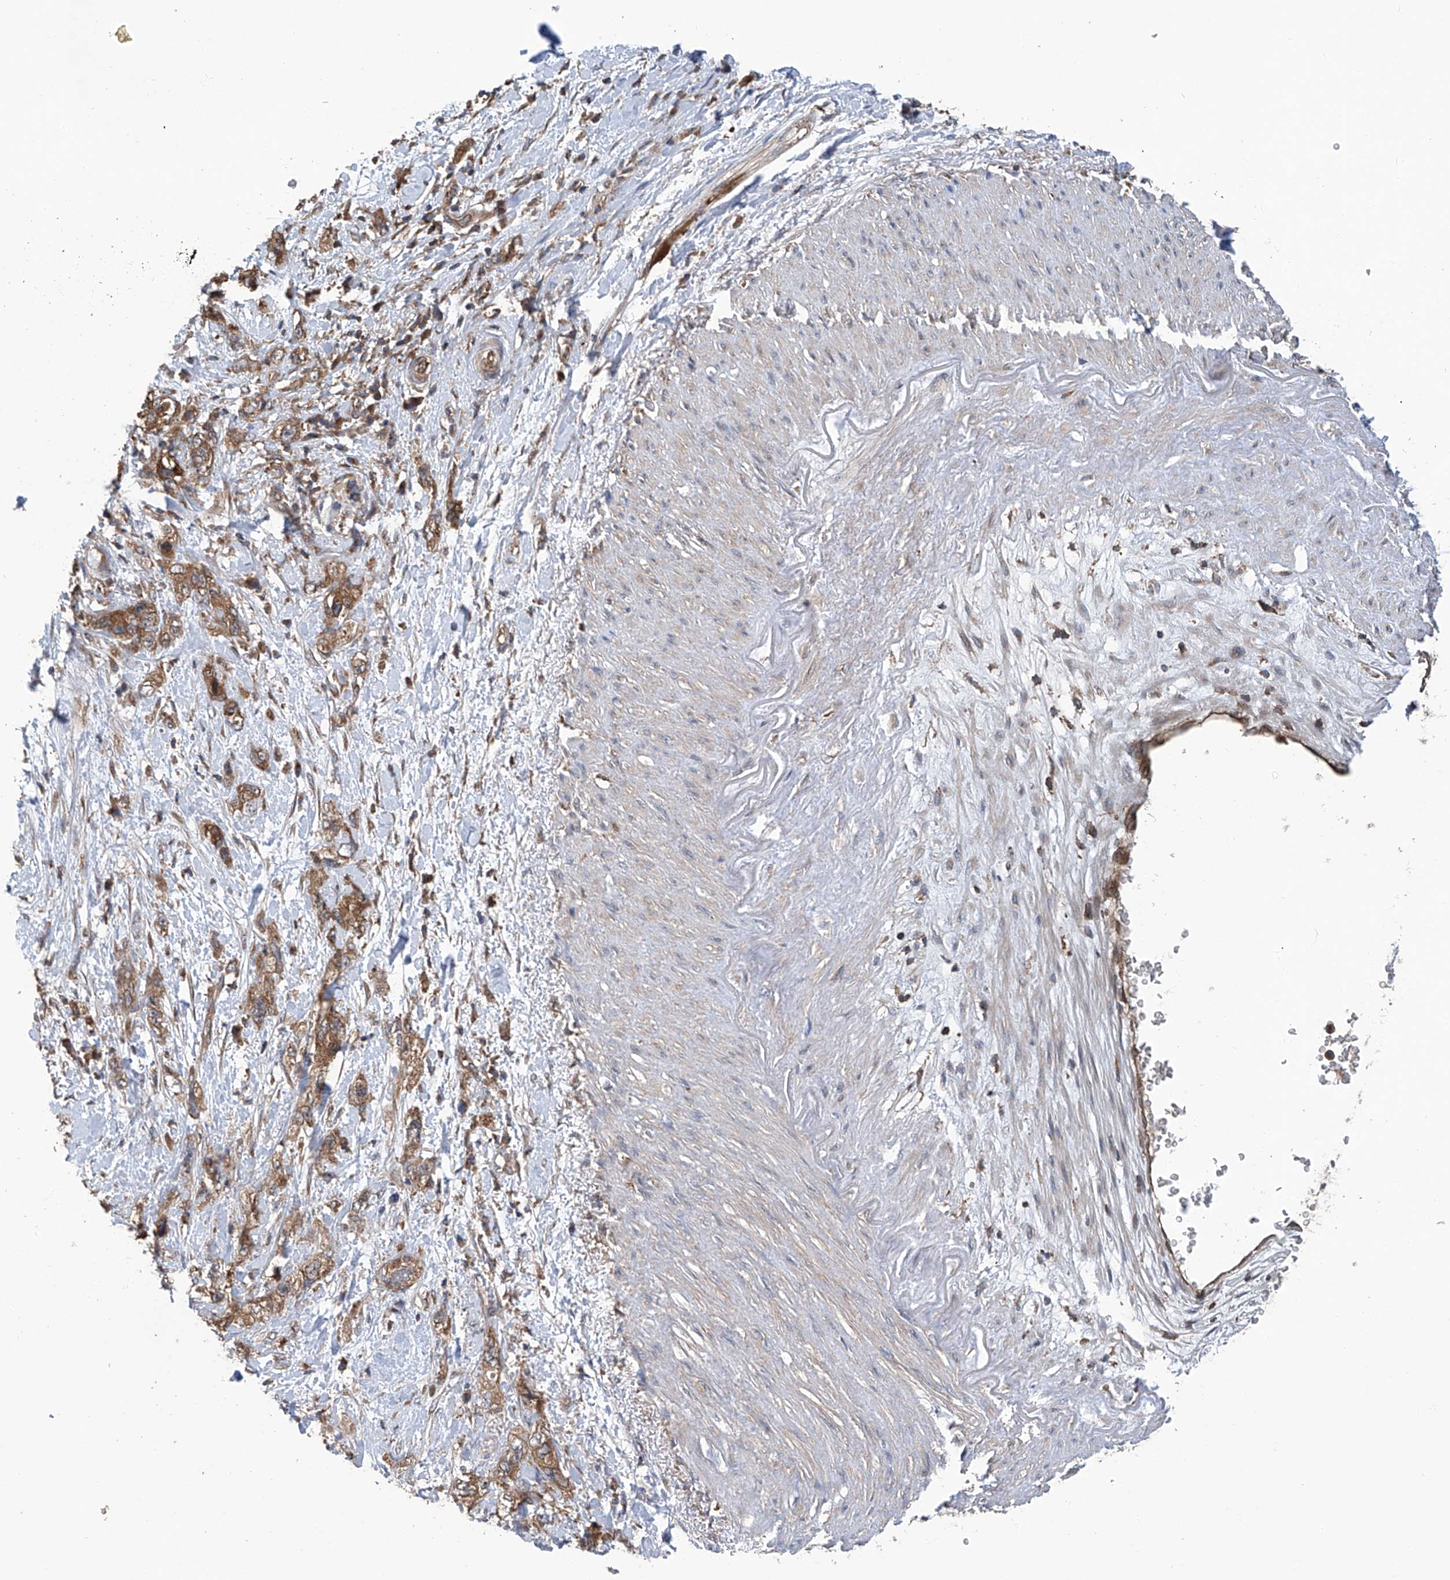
{"staining": {"intensity": "moderate", "quantity": ">75%", "location": "cytoplasmic/membranous"}, "tissue": "pancreatic cancer", "cell_type": "Tumor cells", "image_type": "cancer", "snomed": [{"axis": "morphology", "description": "Adenocarcinoma, NOS"}, {"axis": "topography", "description": "Pancreas"}], "caption": "A high-resolution micrograph shows immunohistochemistry (IHC) staining of pancreatic cancer (adenocarcinoma), which displays moderate cytoplasmic/membranous expression in approximately >75% of tumor cells. The protein is stained brown, and the nuclei are stained in blue (DAB (3,3'-diaminobenzidine) IHC with brightfield microscopy, high magnification).", "gene": "SMAP1", "patient": {"sex": "female", "age": 73}}